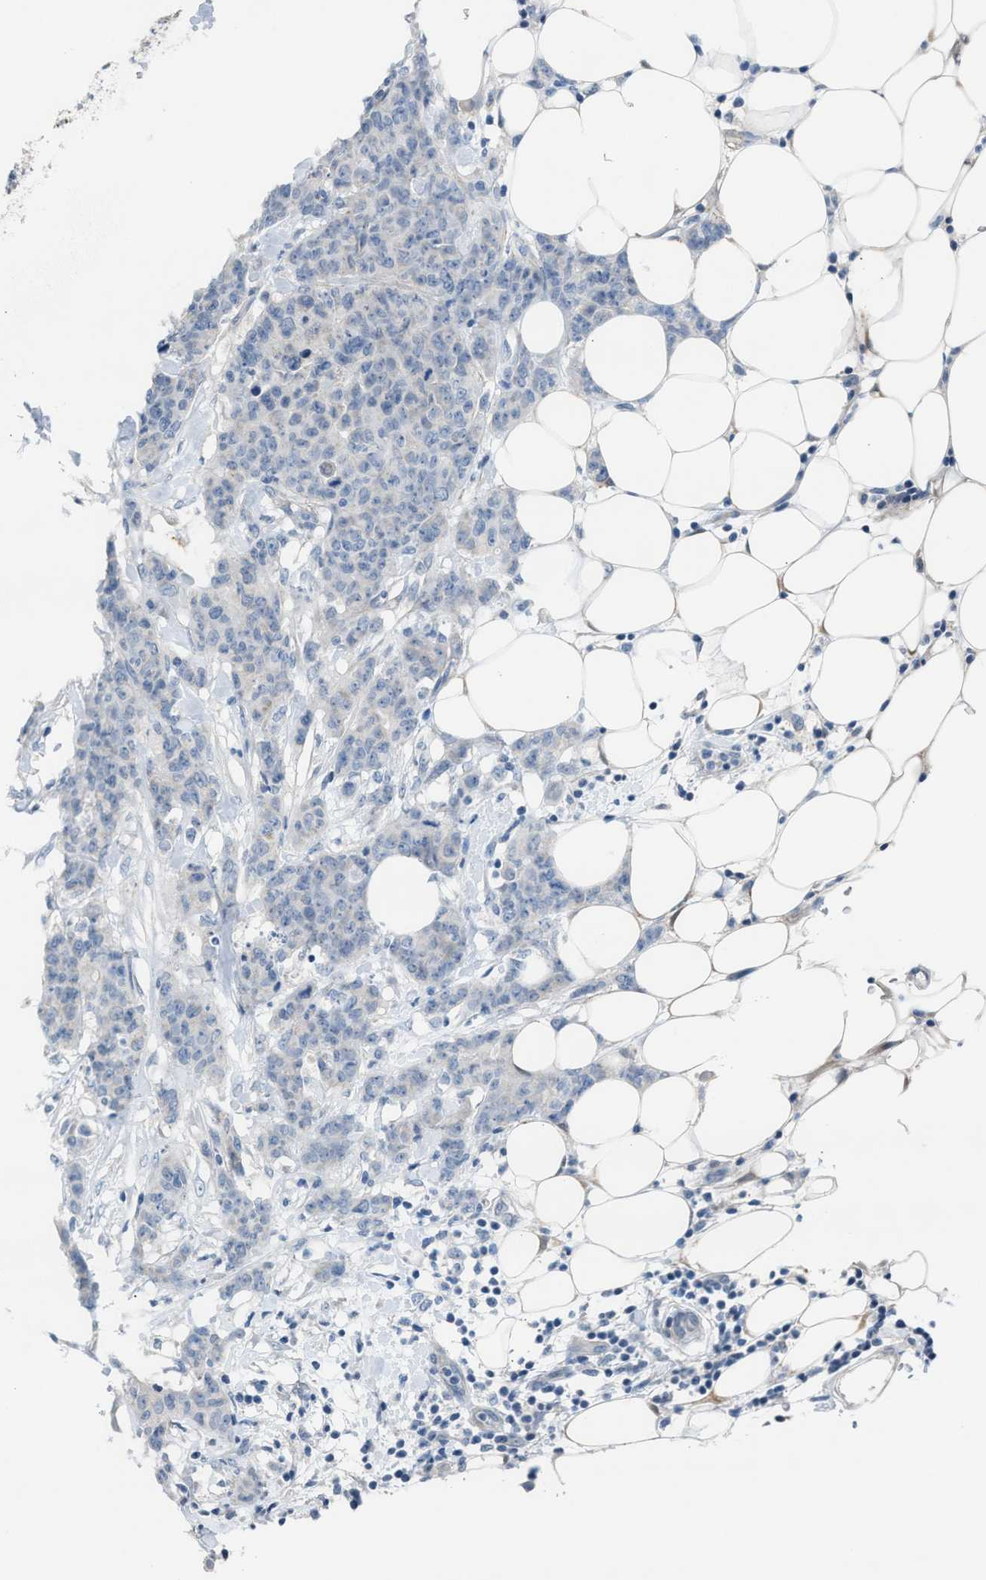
{"staining": {"intensity": "negative", "quantity": "none", "location": "none"}, "tissue": "breast cancer", "cell_type": "Tumor cells", "image_type": "cancer", "snomed": [{"axis": "morphology", "description": "Normal tissue, NOS"}, {"axis": "morphology", "description": "Duct carcinoma"}, {"axis": "topography", "description": "Breast"}], "caption": "High magnification brightfield microscopy of breast cancer (intraductal carcinoma) stained with DAB (brown) and counterstained with hematoxylin (blue): tumor cells show no significant positivity.", "gene": "ASPA", "patient": {"sex": "female", "age": 40}}